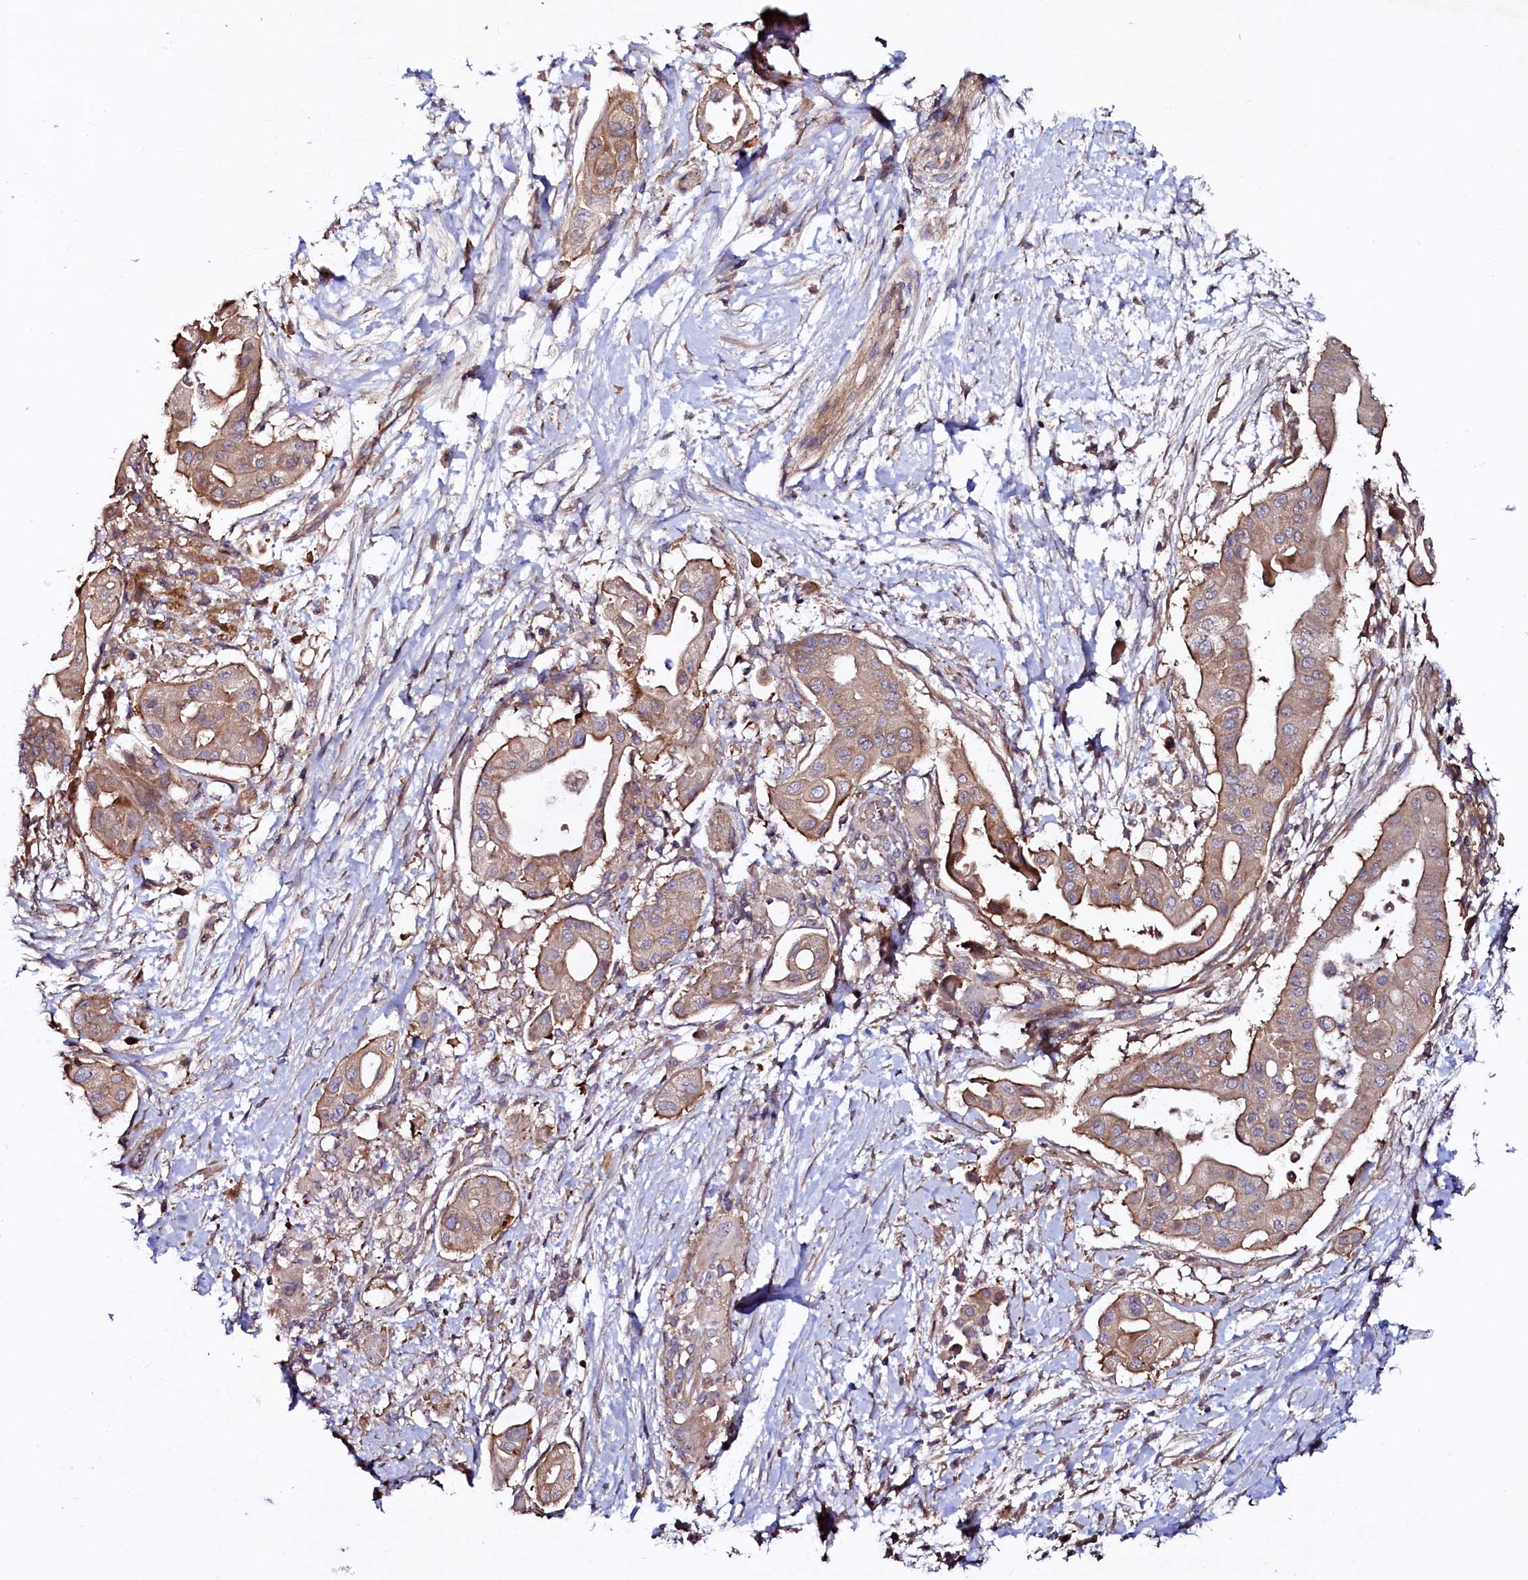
{"staining": {"intensity": "moderate", "quantity": ">75%", "location": "cytoplasmic/membranous"}, "tissue": "pancreatic cancer", "cell_type": "Tumor cells", "image_type": "cancer", "snomed": [{"axis": "morphology", "description": "Adenocarcinoma, NOS"}, {"axis": "topography", "description": "Pancreas"}], "caption": "The micrograph displays a brown stain indicating the presence of a protein in the cytoplasmic/membranous of tumor cells in adenocarcinoma (pancreatic).", "gene": "USPL1", "patient": {"sex": "male", "age": 68}}